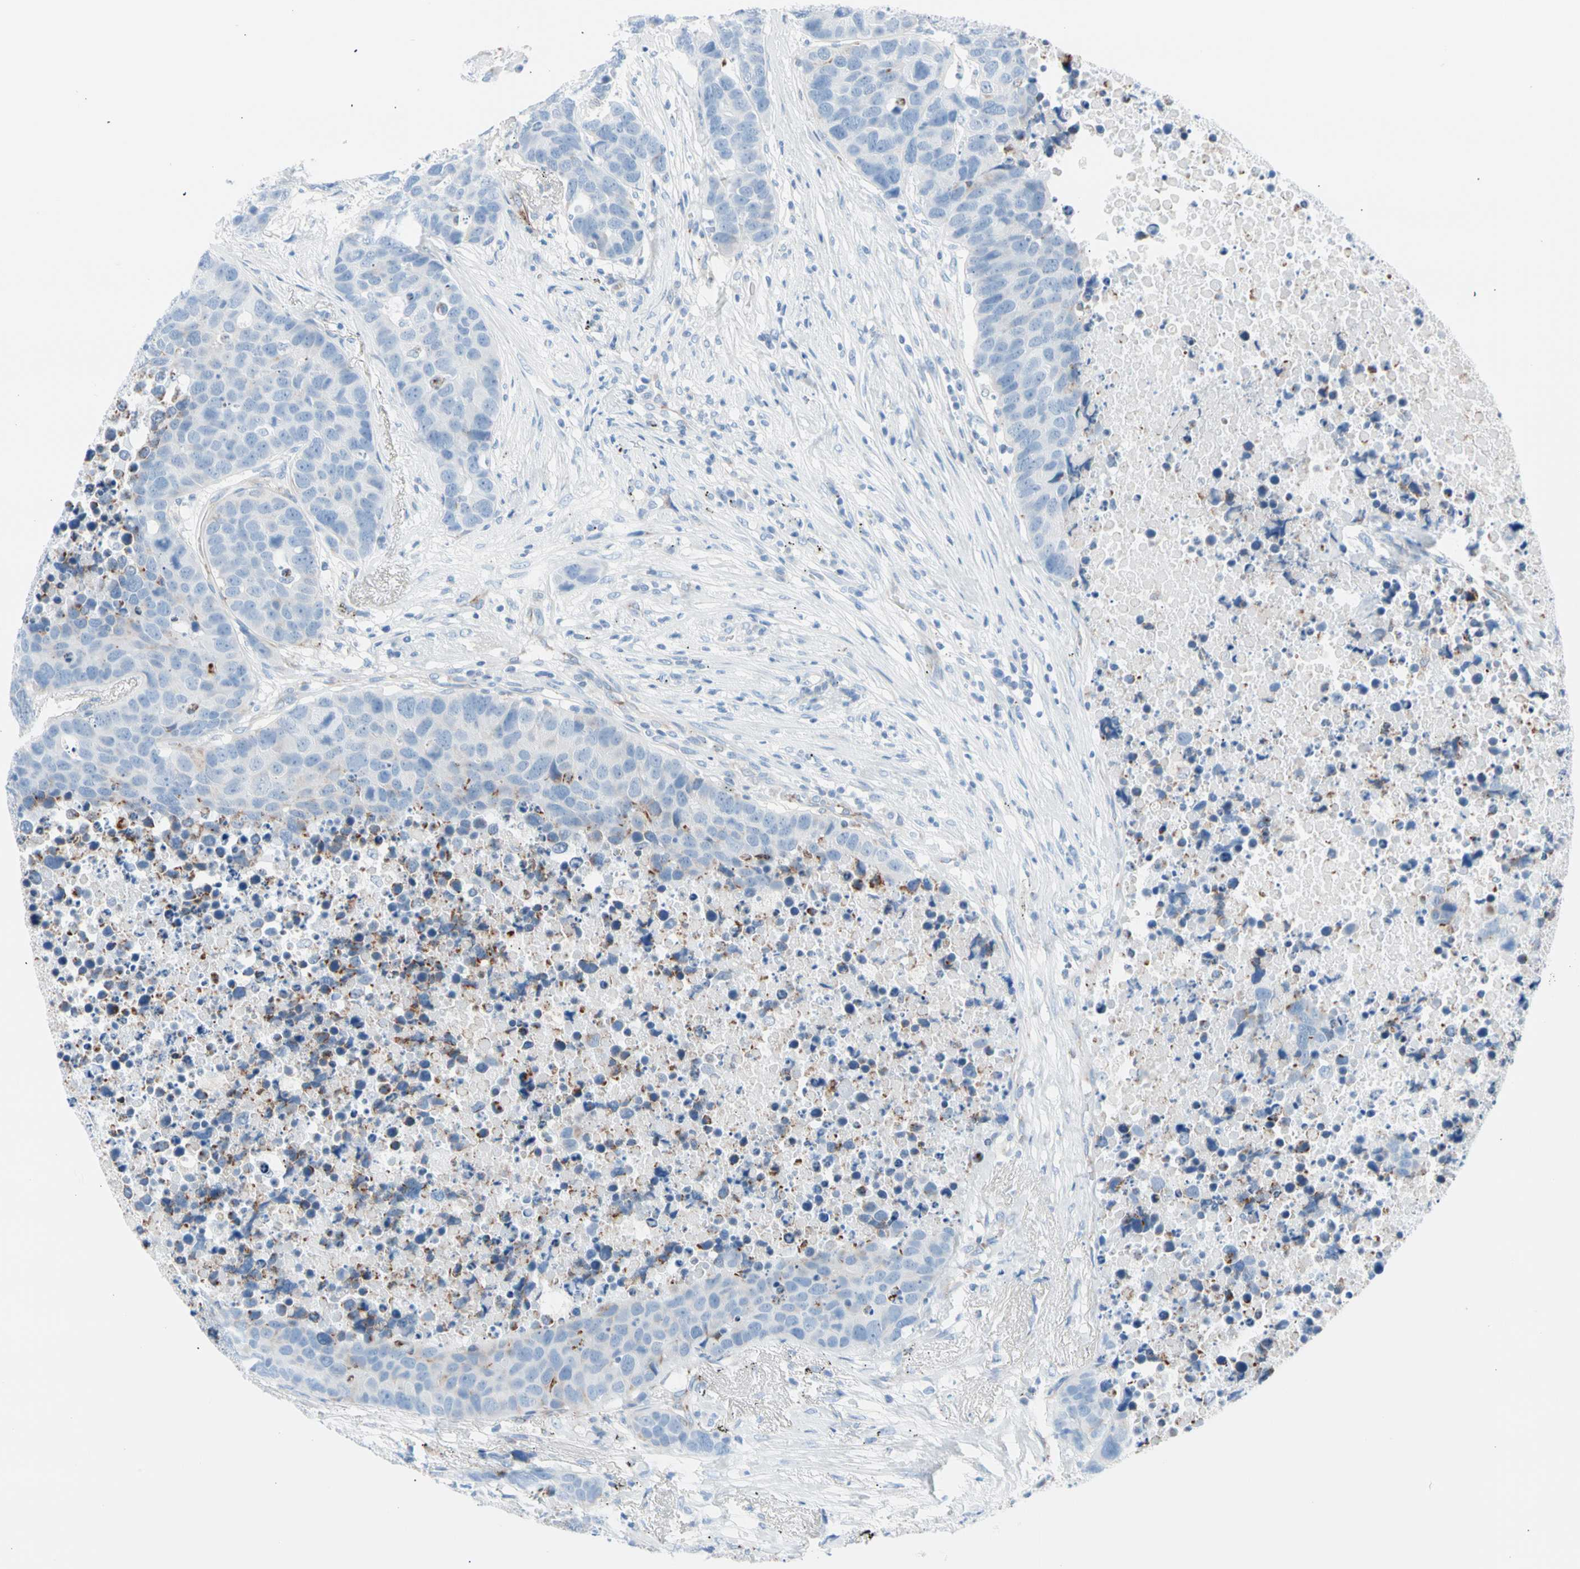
{"staining": {"intensity": "negative", "quantity": "none", "location": "none"}, "tissue": "carcinoid", "cell_type": "Tumor cells", "image_type": "cancer", "snomed": [{"axis": "morphology", "description": "Carcinoid, malignant, NOS"}, {"axis": "topography", "description": "Lung"}], "caption": "IHC micrograph of neoplastic tissue: human carcinoid stained with DAB displays no significant protein expression in tumor cells.", "gene": "HK1", "patient": {"sex": "male", "age": 60}}